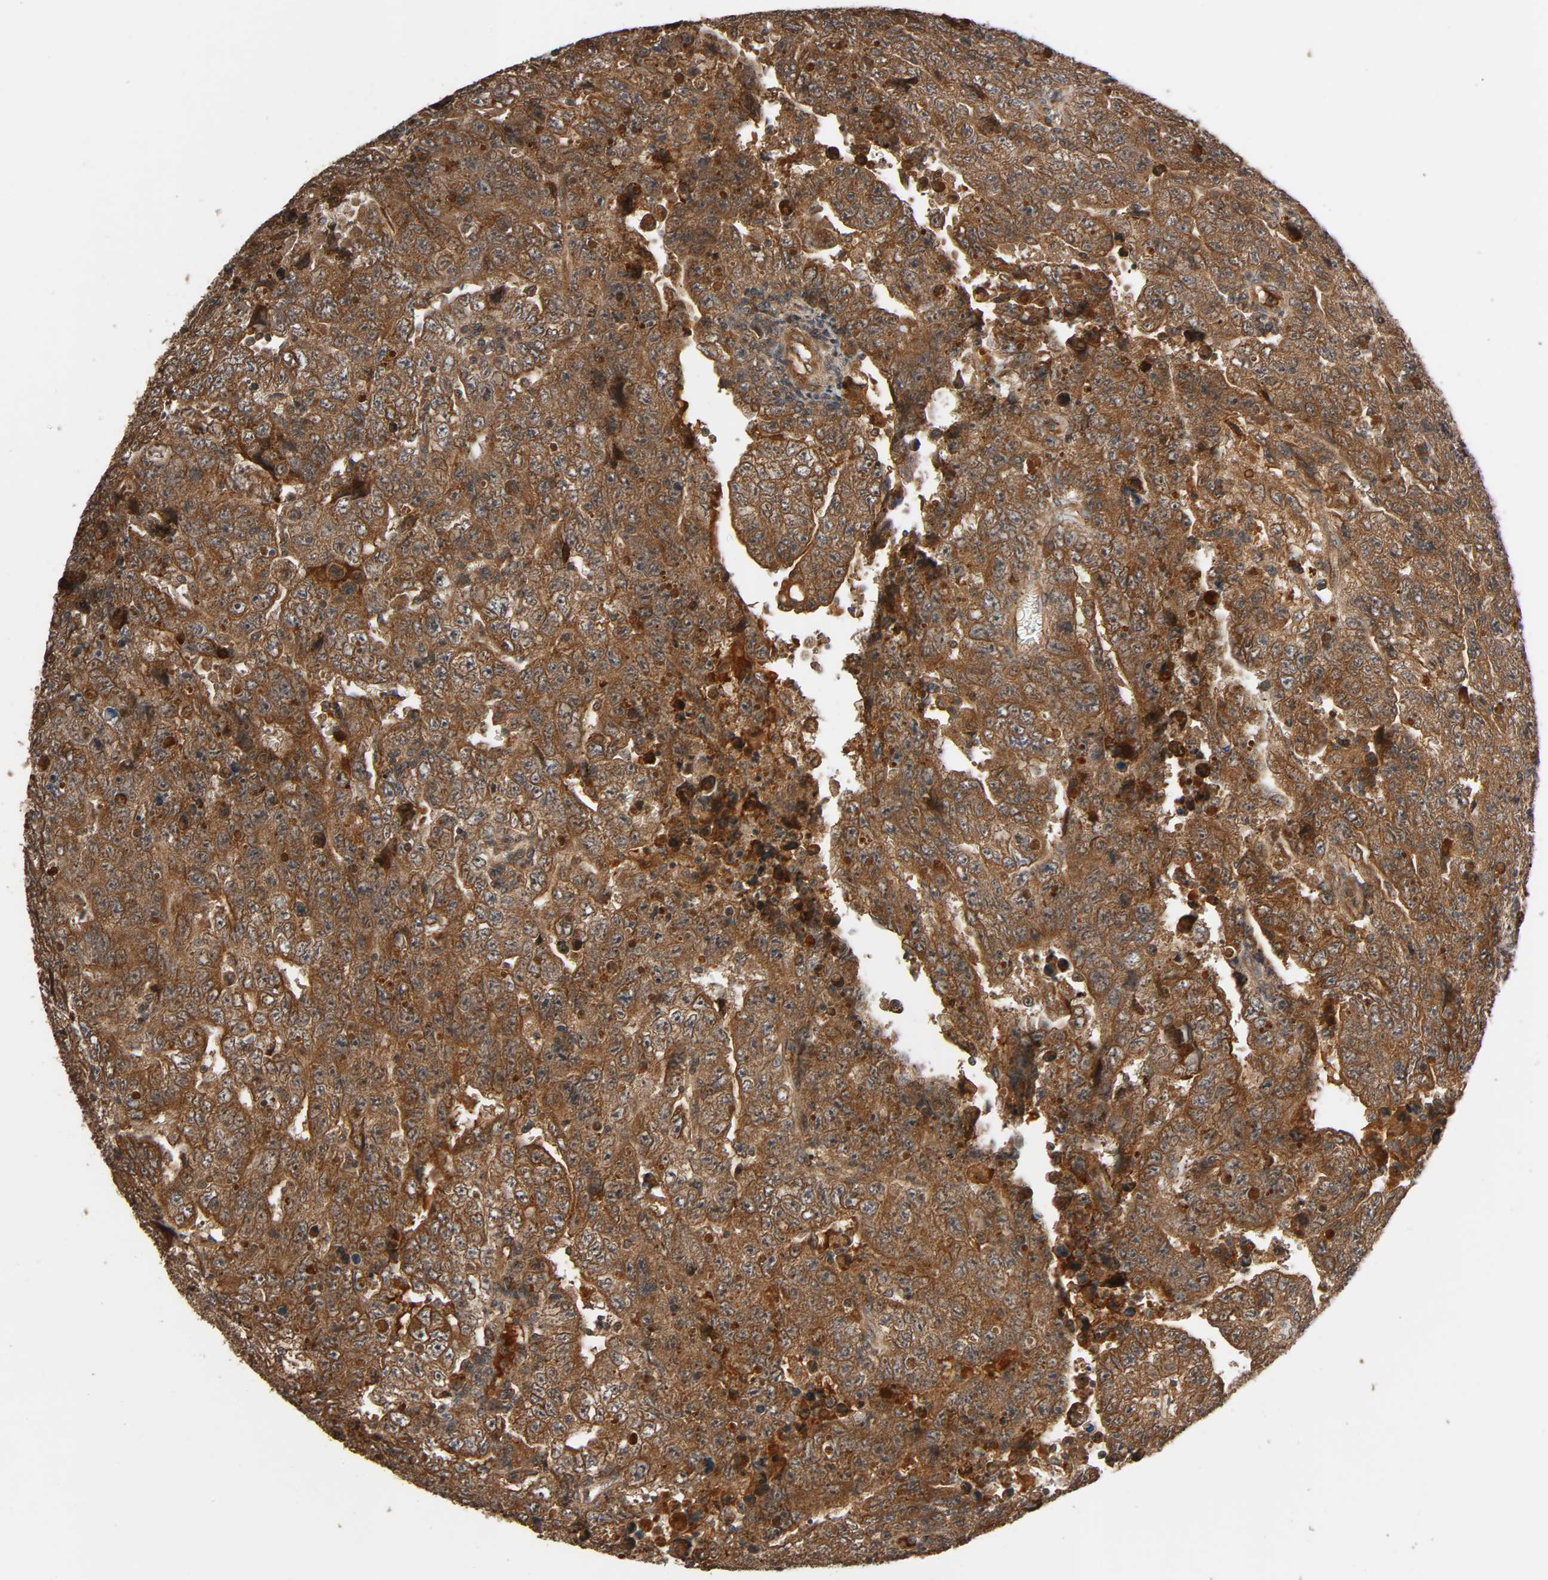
{"staining": {"intensity": "strong", "quantity": ">75%", "location": "cytoplasmic/membranous"}, "tissue": "testis cancer", "cell_type": "Tumor cells", "image_type": "cancer", "snomed": [{"axis": "morphology", "description": "Carcinoma, Embryonal, NOS"}, {"axis": "topography", "description": "Testis"}], "caption": "Tumor cells display high levels of strong cytoplasmic/membranous positivity in approximately >75% of cells in testis embryonal carcinoma.", "gene": "MAP3K8", "patient": {"sex": "male", "age": 28}}